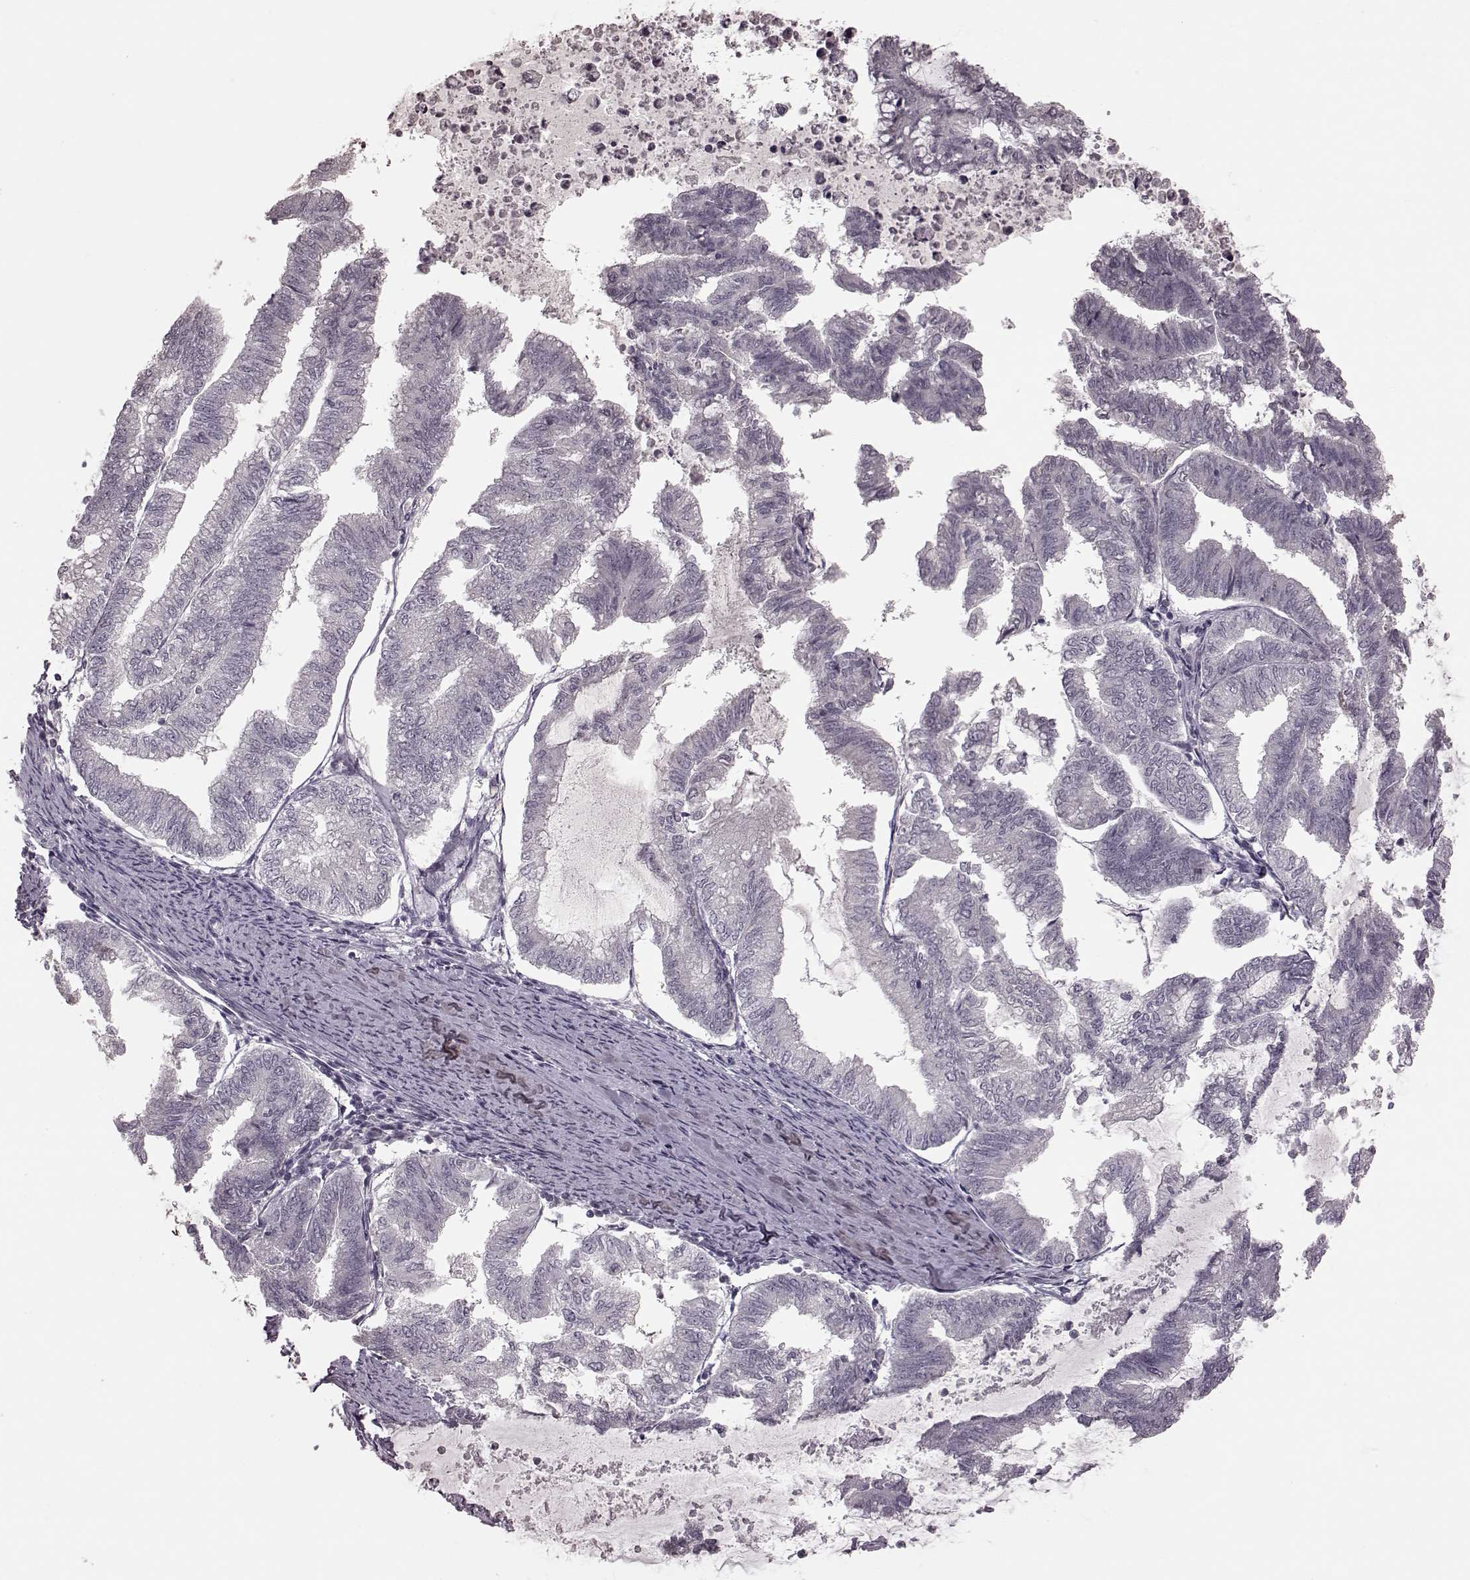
{"staining": {"intensity": "negative", "quantity": "none", "location": "none"}, "tissue": "endometrial cancer", "cell_type": "Tumor cells", "image_type": "cancer", "snomed": [{"axis": "morphology", "description": "Adenocarcinoma, NOS"}, {"axis": "topography", "description": "Endometrium"}], "caption": "Histopathology image shows no significant protein staining in tumor cells of endometrial cancer (adenocarcinoma). (DAB immunohistochemistry (IHC) with hematoxylin counter stain).", "gene": "CCNA2", "patient": {"sex": "female", "age": 79}}